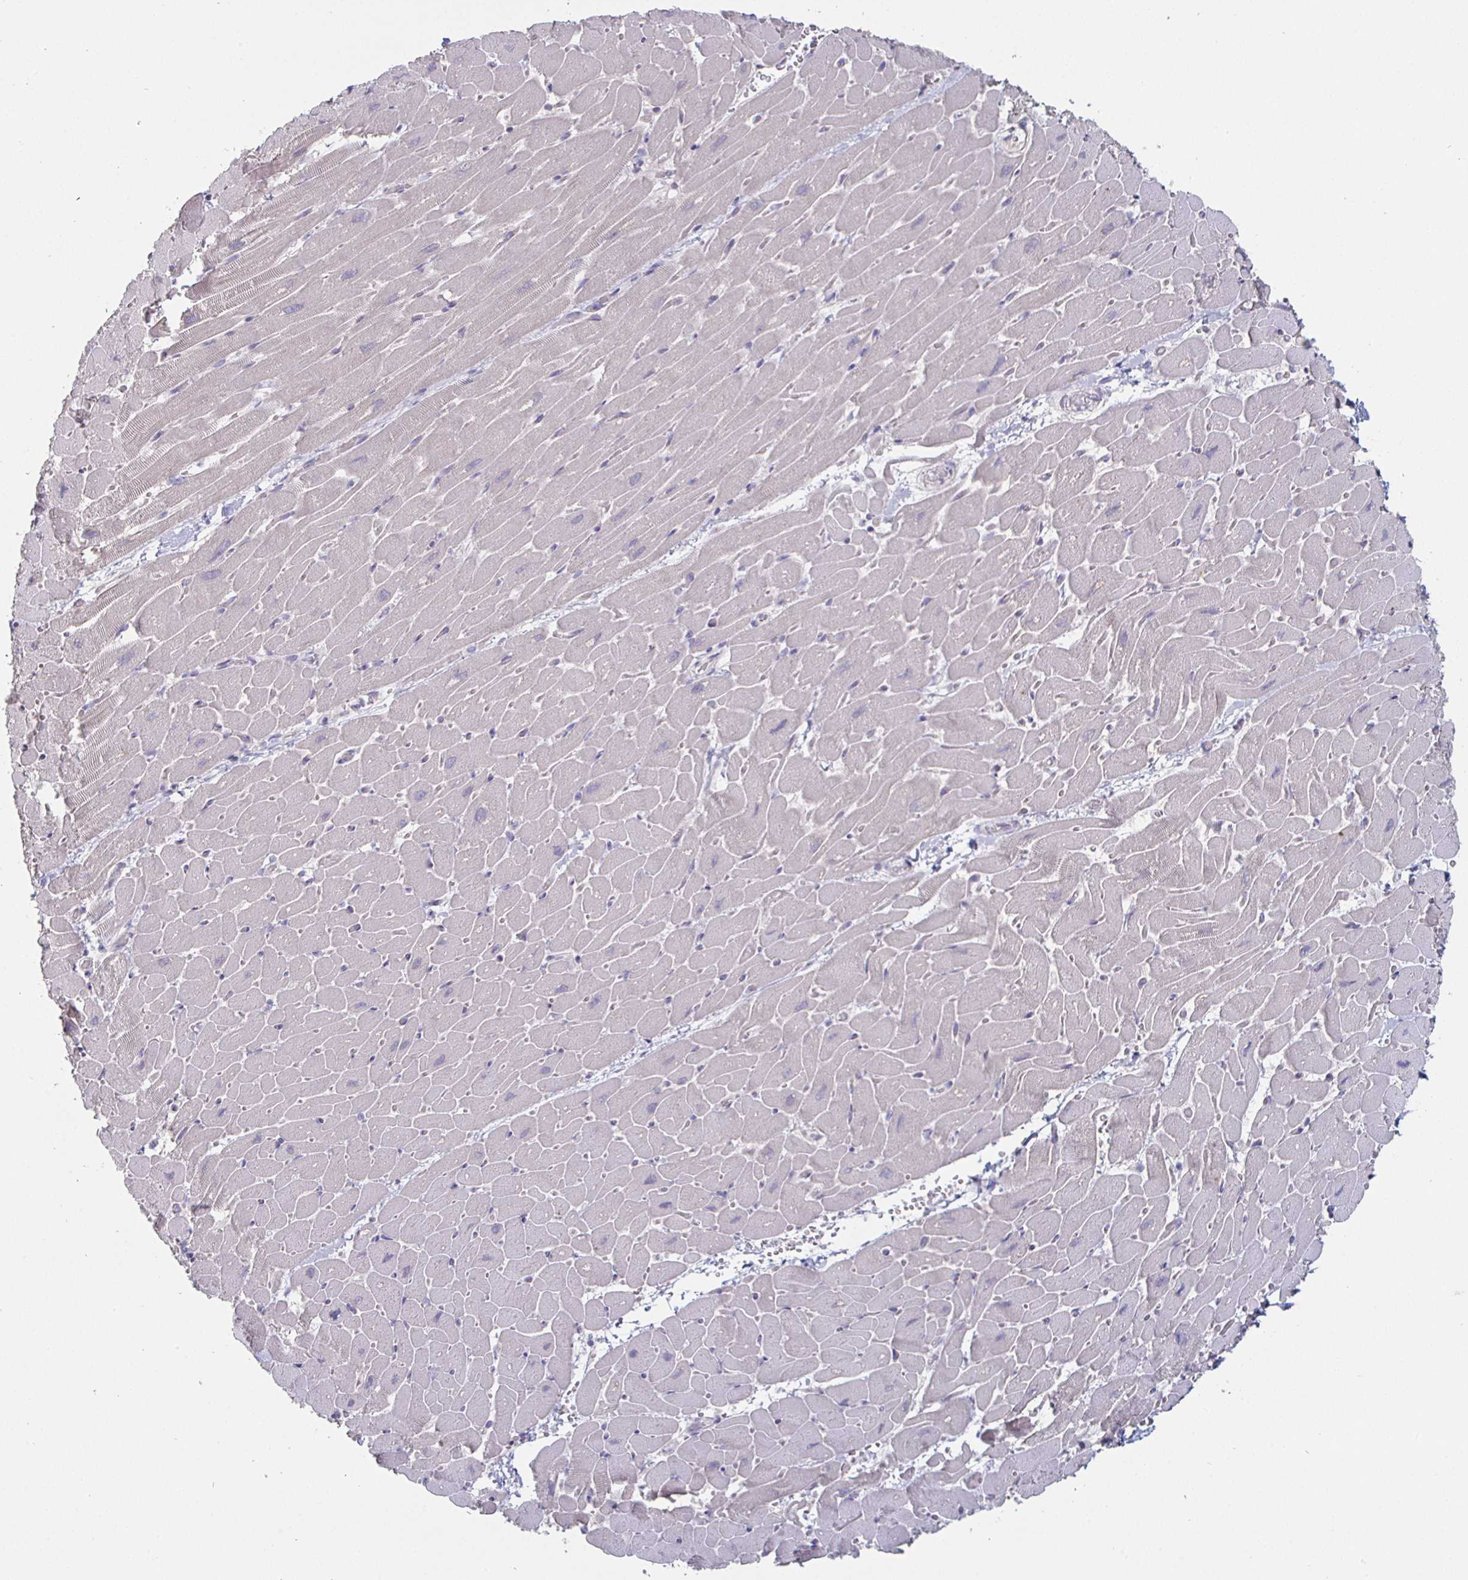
{"staining": {"intensity": "negative", "quantity": "none", "location": "none"}, "tissue": "heart muscle", "cell_type": "Cardiomyocytes", "image_type": "normal", "snomed": [{"axis": "morphology", "description": "Normal tissue, NOS"}, {"axis": "topography", "description": "Heart"}], "caption": "IHC of unremarkable human heart muscle exhibits no staining in cardiomyocytes.", "gene": "ENPP1", "patient": {"sex": "male", "age": 37}}